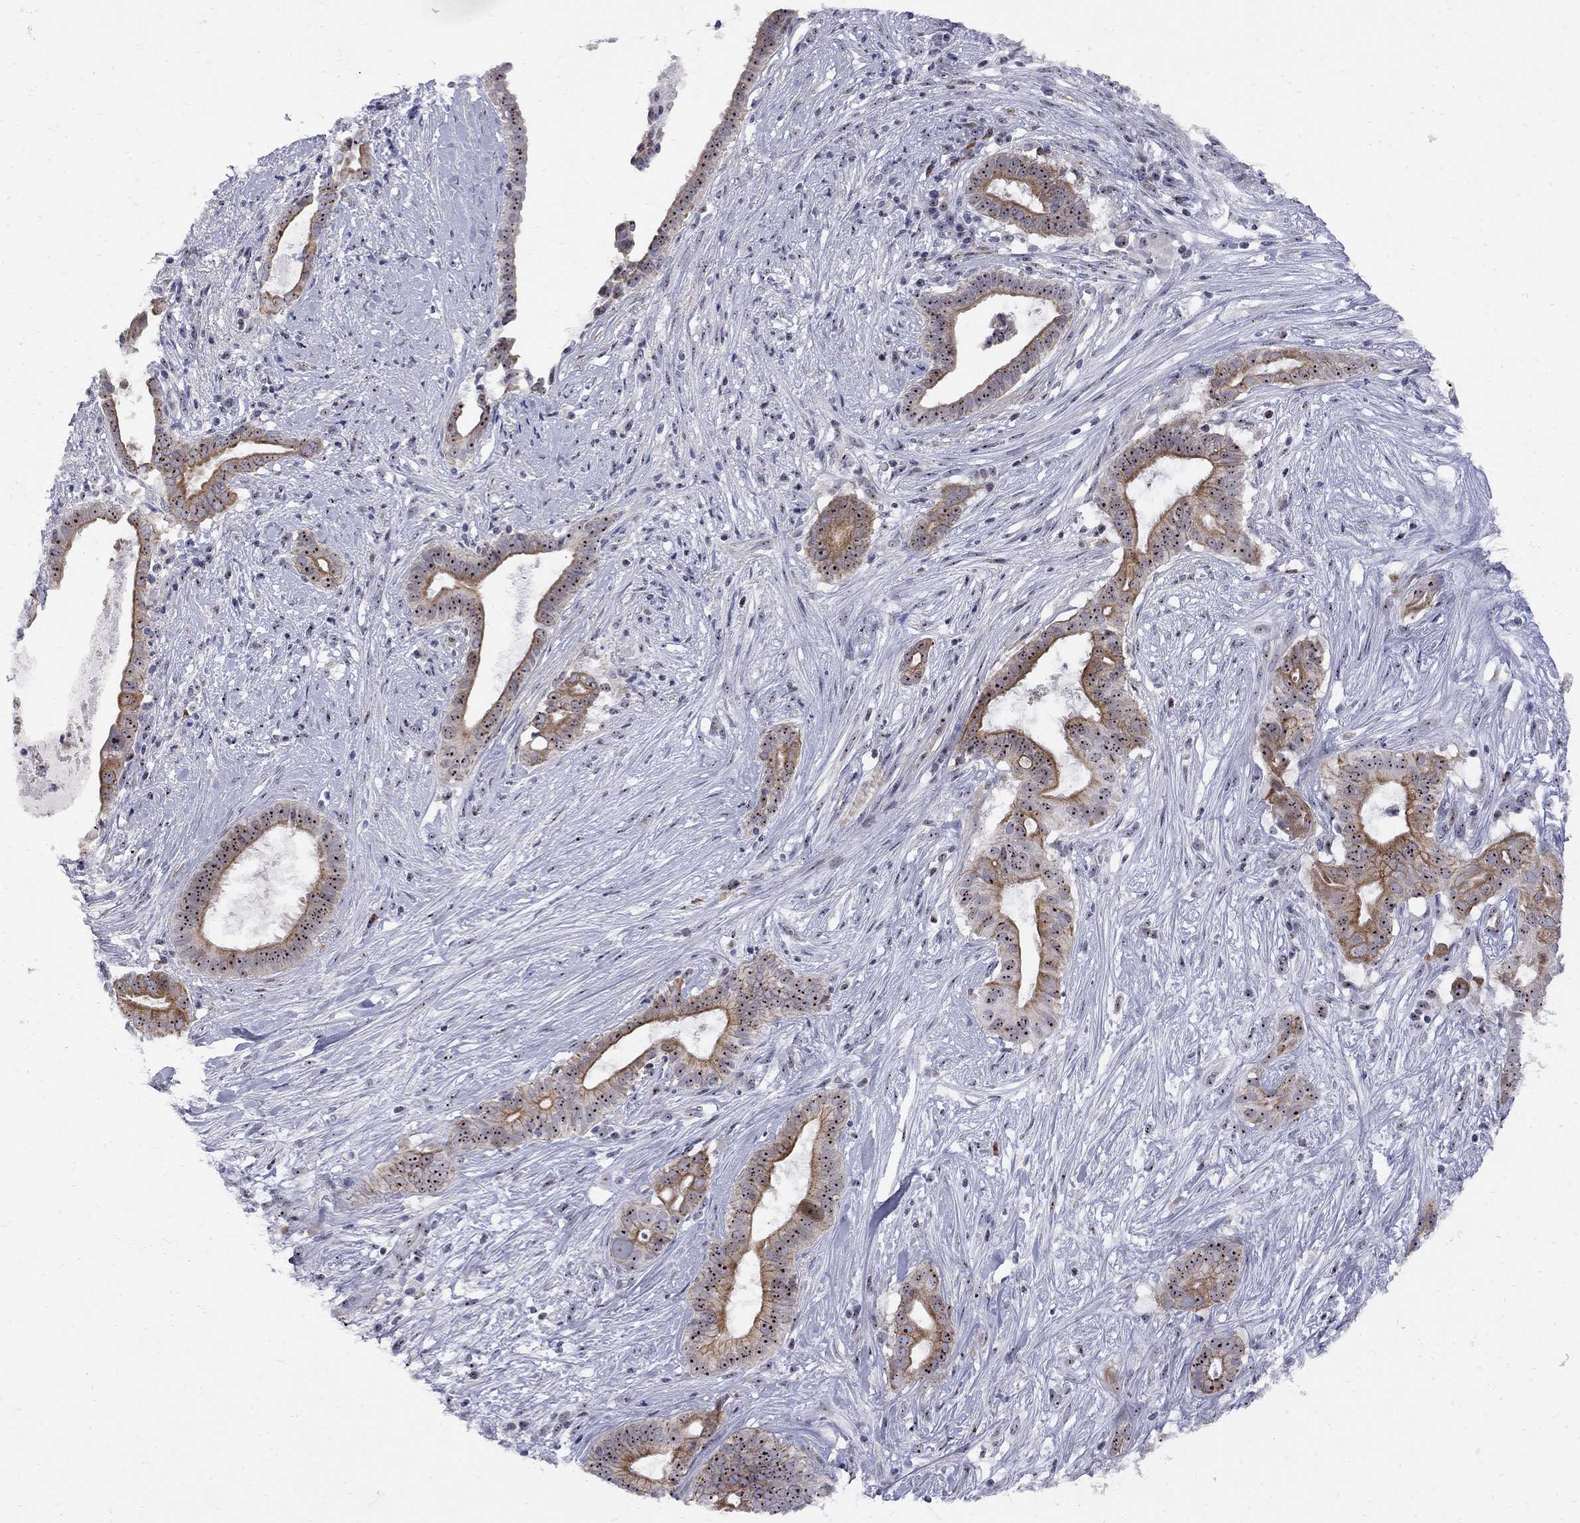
{"staining": {"intensity": "moderate", "quantity": "25%-75%", "location": "cytoplasmic/membranous,nuclear"}, "tissue": "pancreatic cancer", "cell_type": "Tumor cells", "image_type": "cancer", "snomed": [{"axis": "morphology", "description": "Adenocarcinoma, NOS"}, {"axis": "topography", "description": "Pancreas"}], "caption": "There is medium levels of moderate cytoplasmic/membranous and nuclear positivity in tumor cells of adenocarcinoma (pancreatic), as demonstrated by immunohistochemical staining (brown color).", "gene": "DHX33", "patient": {"sex": "male", "age": 61}}